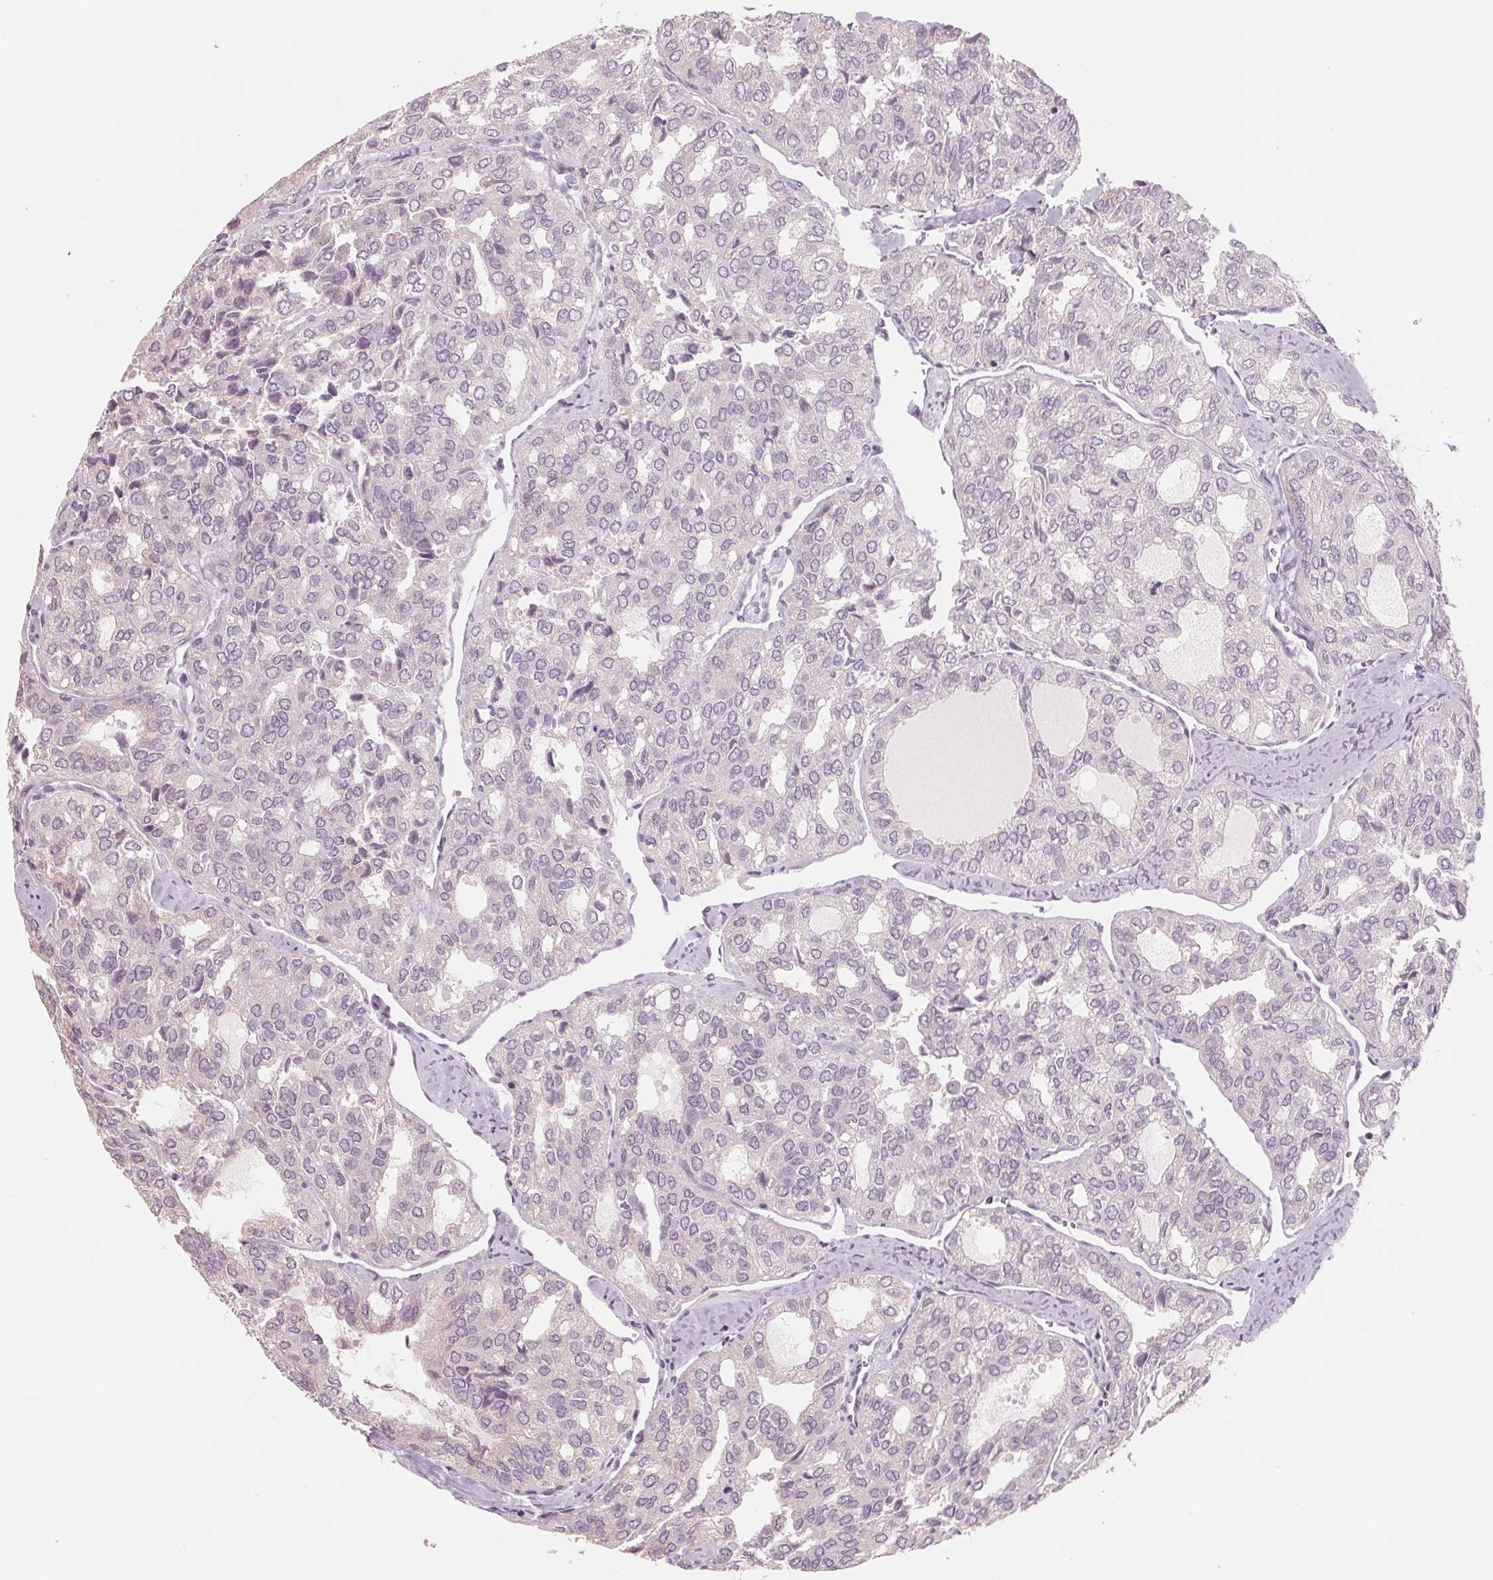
{"staining": {"intensity": "negative", "quantity": "none", "location": "none"}, "tissue": "thyroid cancer", "cell_type": "Tumor cells", "image_type": "cancer", "snomed": [{"axis": "morphology", "description": "Follicular adenoma carcinoma, NOS"}, {"axis": "topography", "description": "Thyroid gland"}], "caption": "Tumor cells are negative for protein expression in human thyroid cancer.", "gene": "IL9R", "patient": {"sex": "male", "age": 75}}